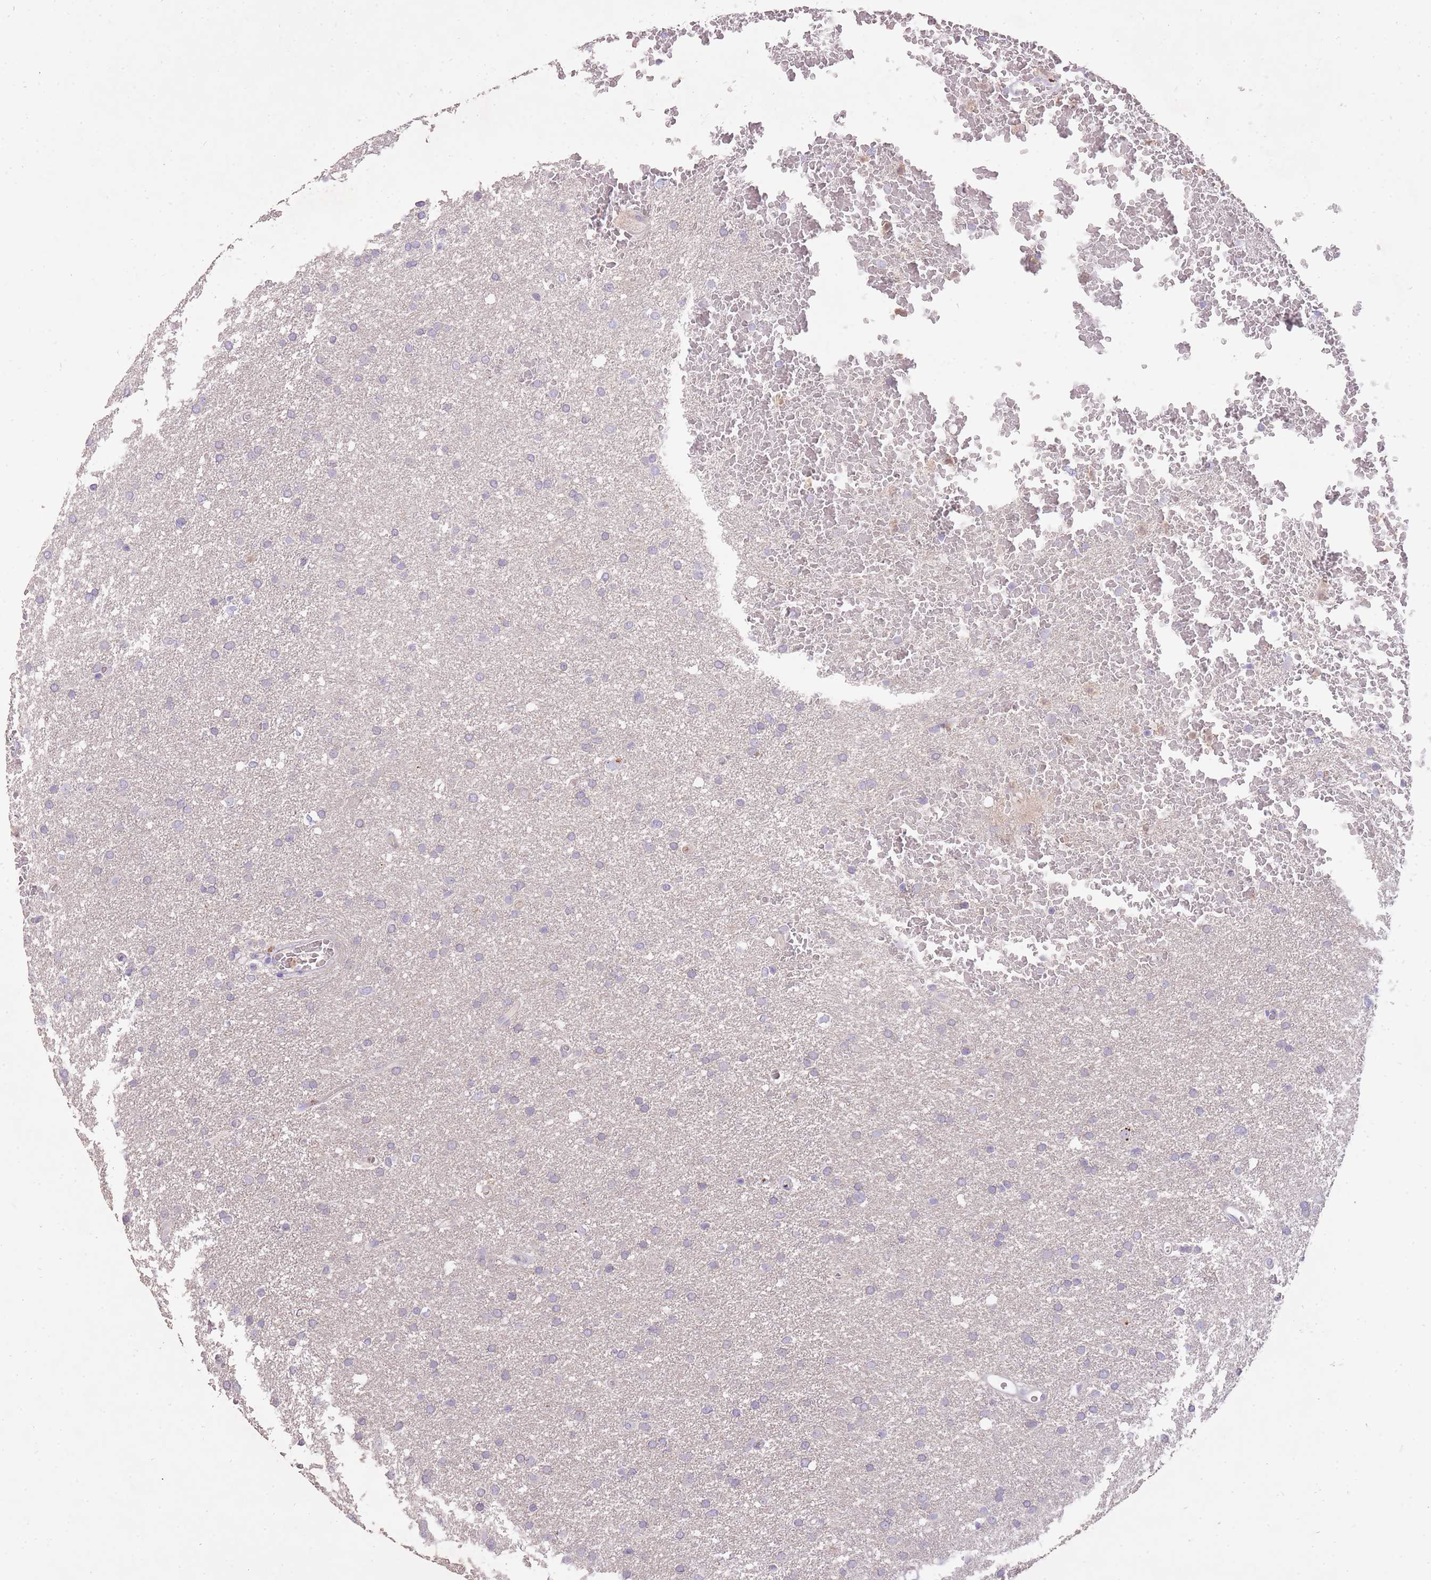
{"staining": {"intensity": "negative", "quantity": "none", "location": "none"}, "tissue": "glioma", "cell_type": "Tumor cells", "image_type": "cancer", "snomed": [{"axis": "morphology", "description": "Glioma, malignant, High grade"}, {"axis": "topography", "description": "Cerebral cortex"}], "caption": "There is no significant positivity in tumor cells of glioma.", "gene": "FRG2C", "patient": {"sex": "female", "age": 36}}